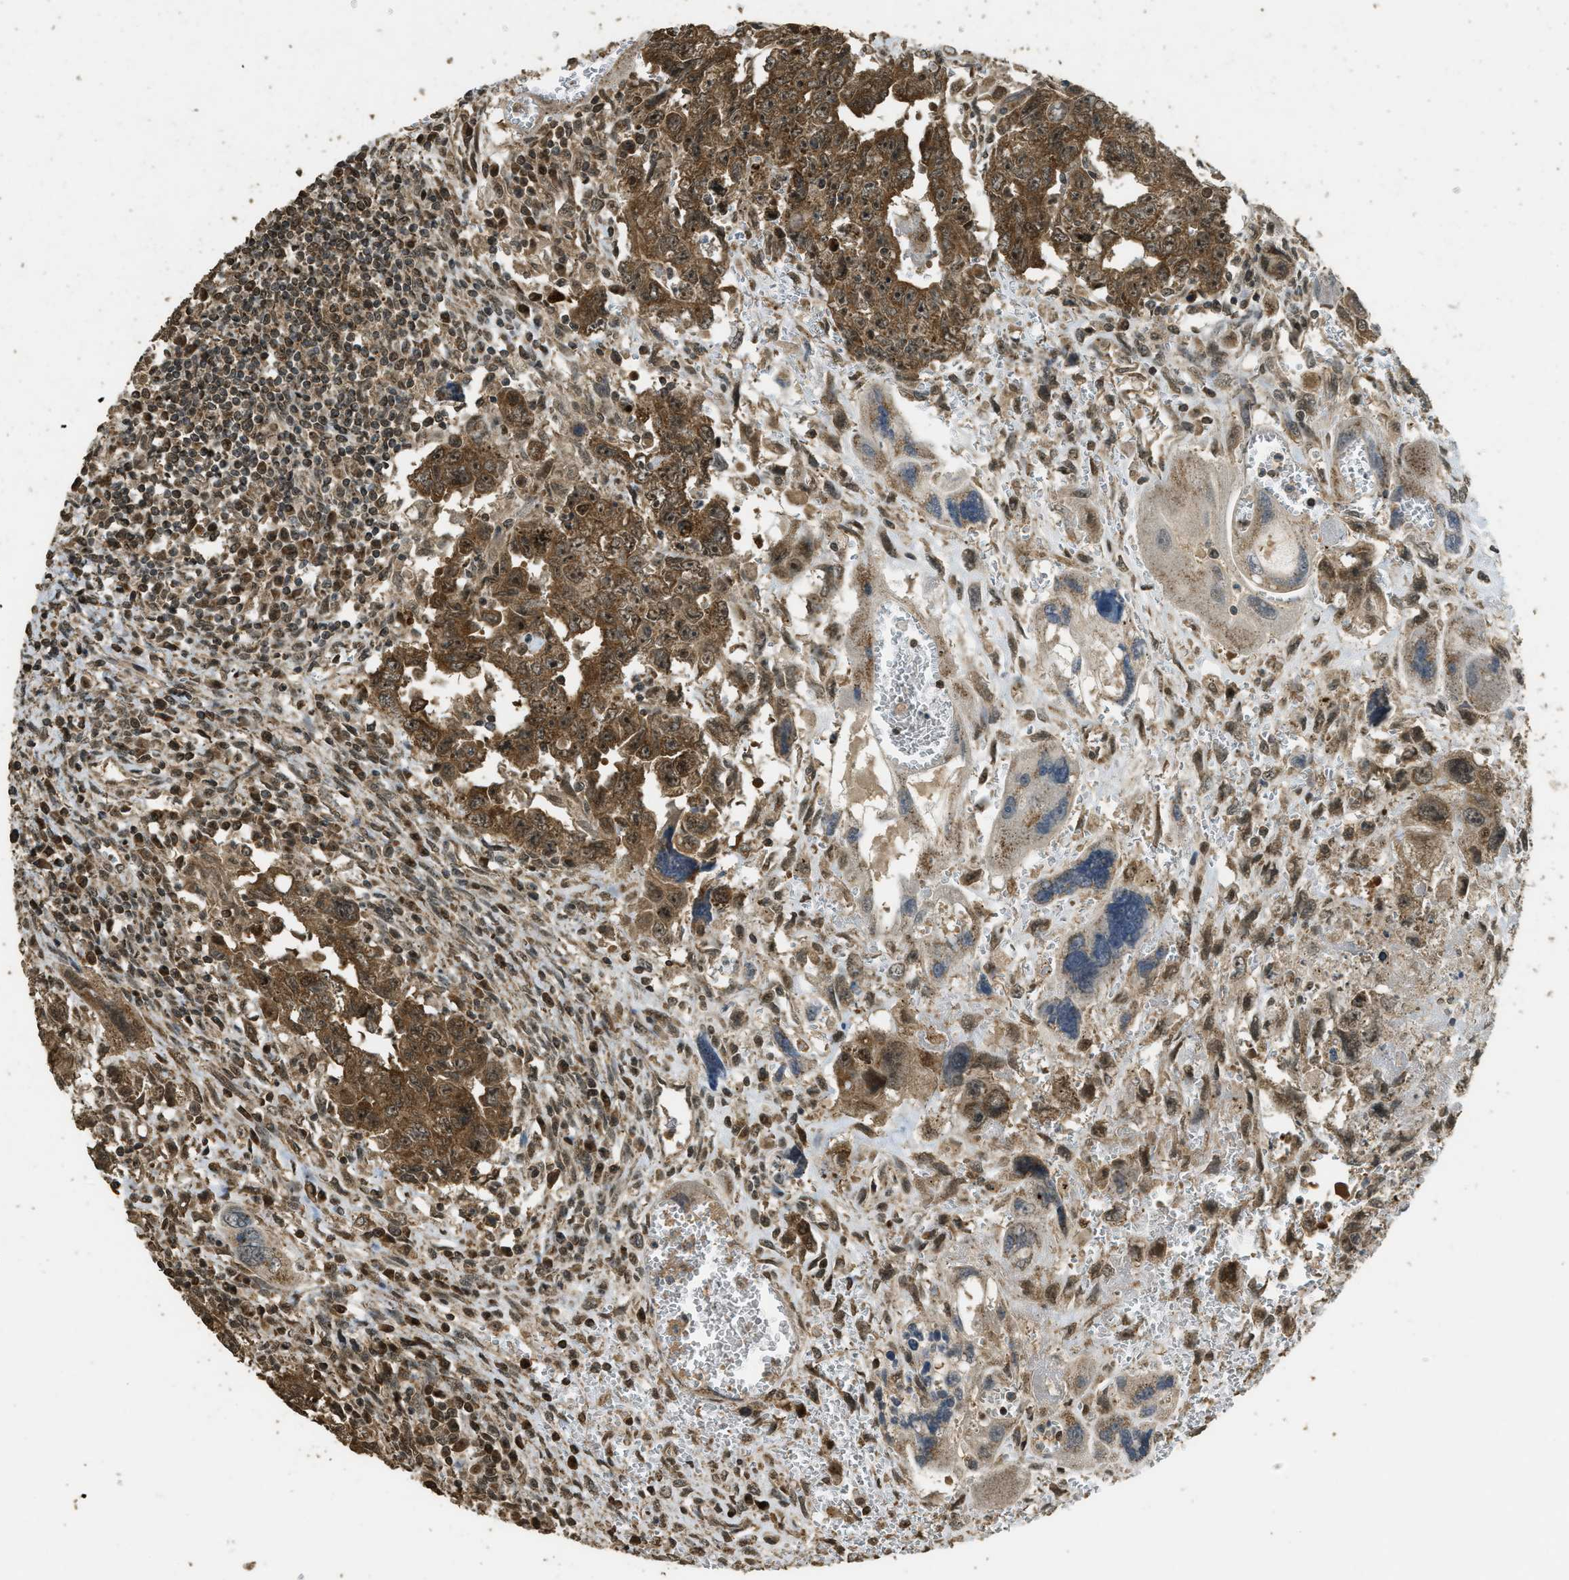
{"staining": {"intensity": "strong", "quantity": ">75%", "location": "cytoplasmic/membranous,nuclear"}, "tissue": "testis cancer", "cell_type": "Tumor cells", "image_type": "cancer", "snomed": [{"axis": "morphology", "description": "Carcinoma, Embryonal, NOS"}, {"axis": "topography", "description": "Testis"}], "caption": "An image showing strong cytoplasmic/membranous and nuclear staining in approximately >75% of tumor cells in embryonal carcinoma (testis), as visualized by brown immunohistochemical staining.", "gene": "CTPS1", "patient": {"sex": "male", "age": 28}}